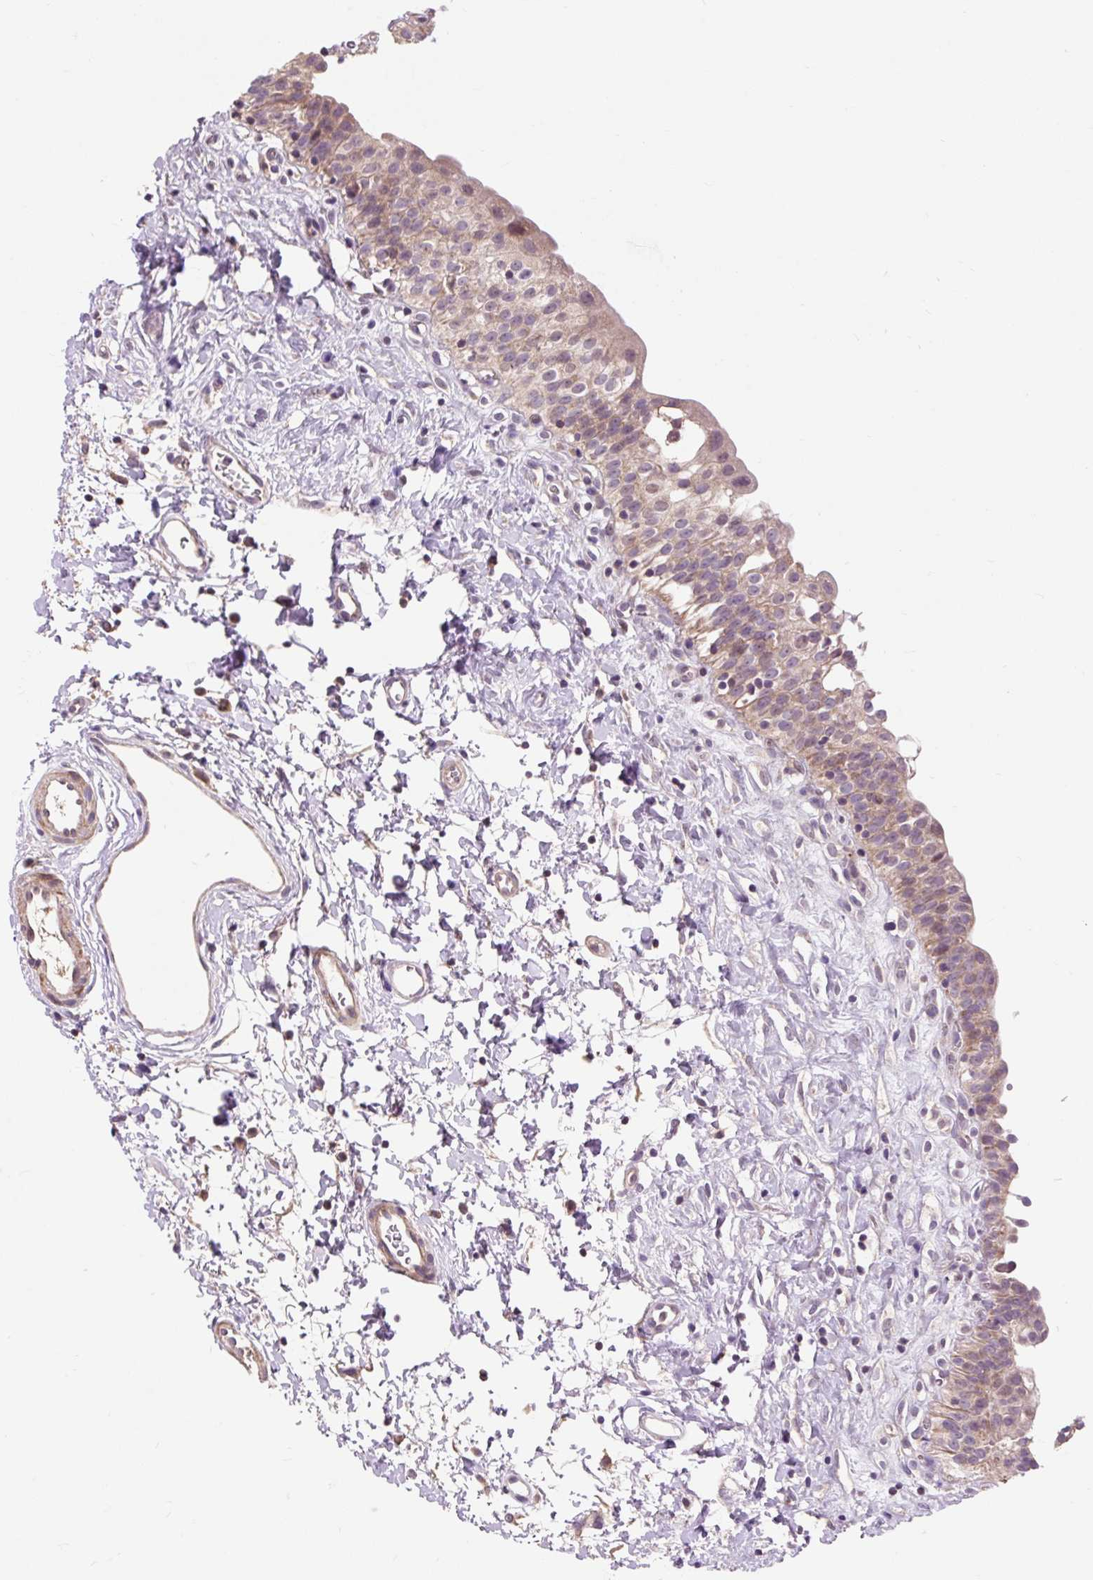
{"staining": {"intensity": "weak", "quantity": ">75%", "location": "cytoplasmic/membranous"}, "tissue": "urinary bladder", "cell_type": "Urothelial cells", "image_type": "normal", "snomed": [{"axis": "morphology", "description": "Normal tissue, NOS"}, {"axis": "topography", "description": "Urinary bladder"}], "caption": "DAB (3,3'-diaminobenzidine) immunohistochemical staining of normal human urinary bladder demonstrates weak cytoplasmic/membranous protein staining in approximately >75% of urothelial cells.", "gene": "PRIMPOL", "patient": {"sex": "male", "age": 51}}